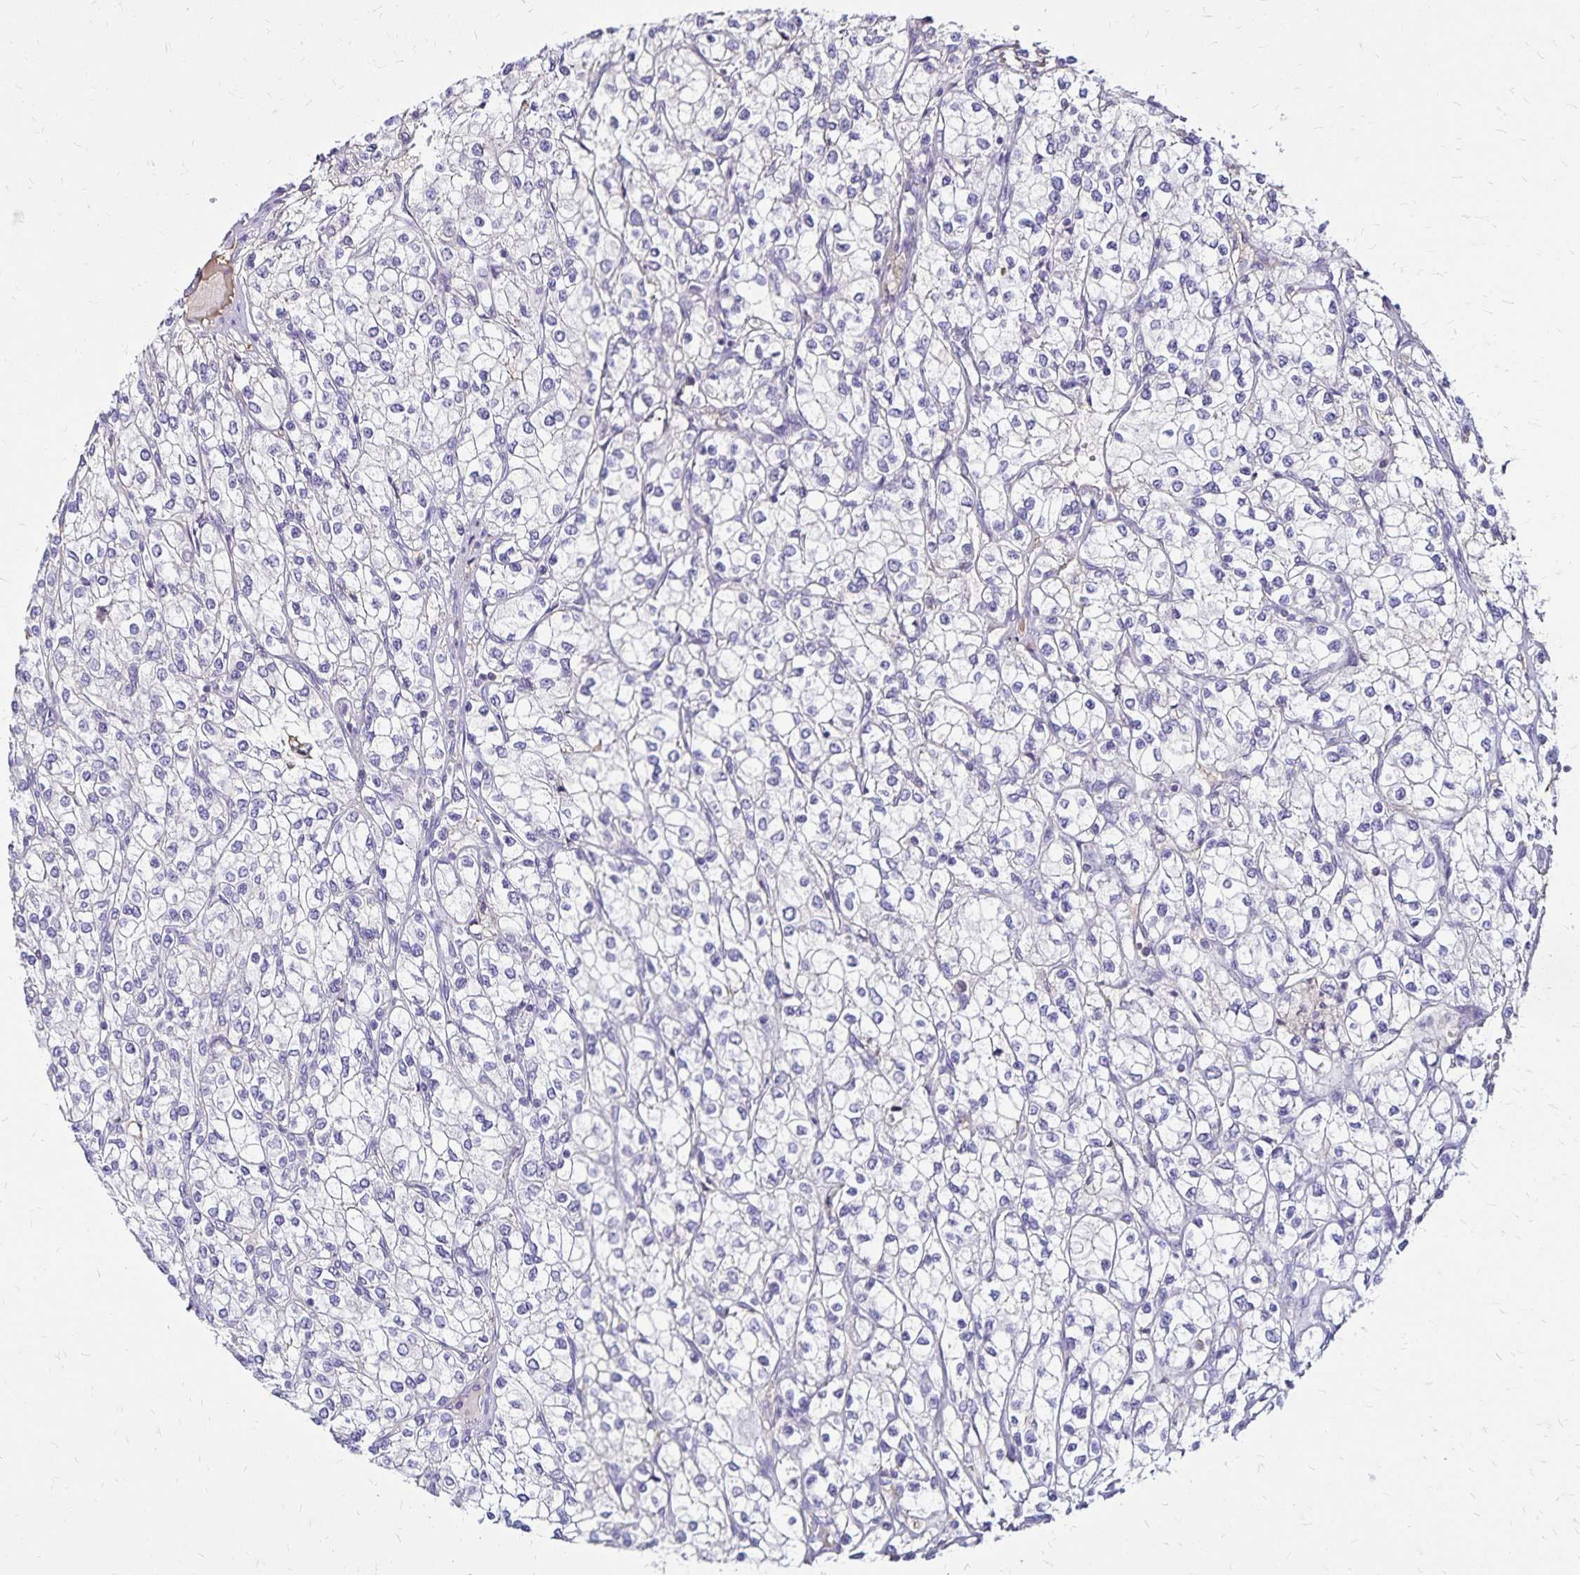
{"staining": {"intensity": "negative", "quantity": "none", "location": "none"}, "tissue": "renal cancer", "cell_type": "Tumor cells", "image_type": "cancer", "snomed": [{"axis": "morphology", "description": "Adenocarcinoma, NOS"}, {"axis": "topography", "description": "Kidney"}], "caption": "The photomicrograph displays no significant positivity in tumor cells of renal adenocarcinoma. (DAB (3,3'-diaminobenzidine) IHC with hematoxylin counter stain).", "gene": "KISS1", "patient": {"sex": "male", "age": 80}}